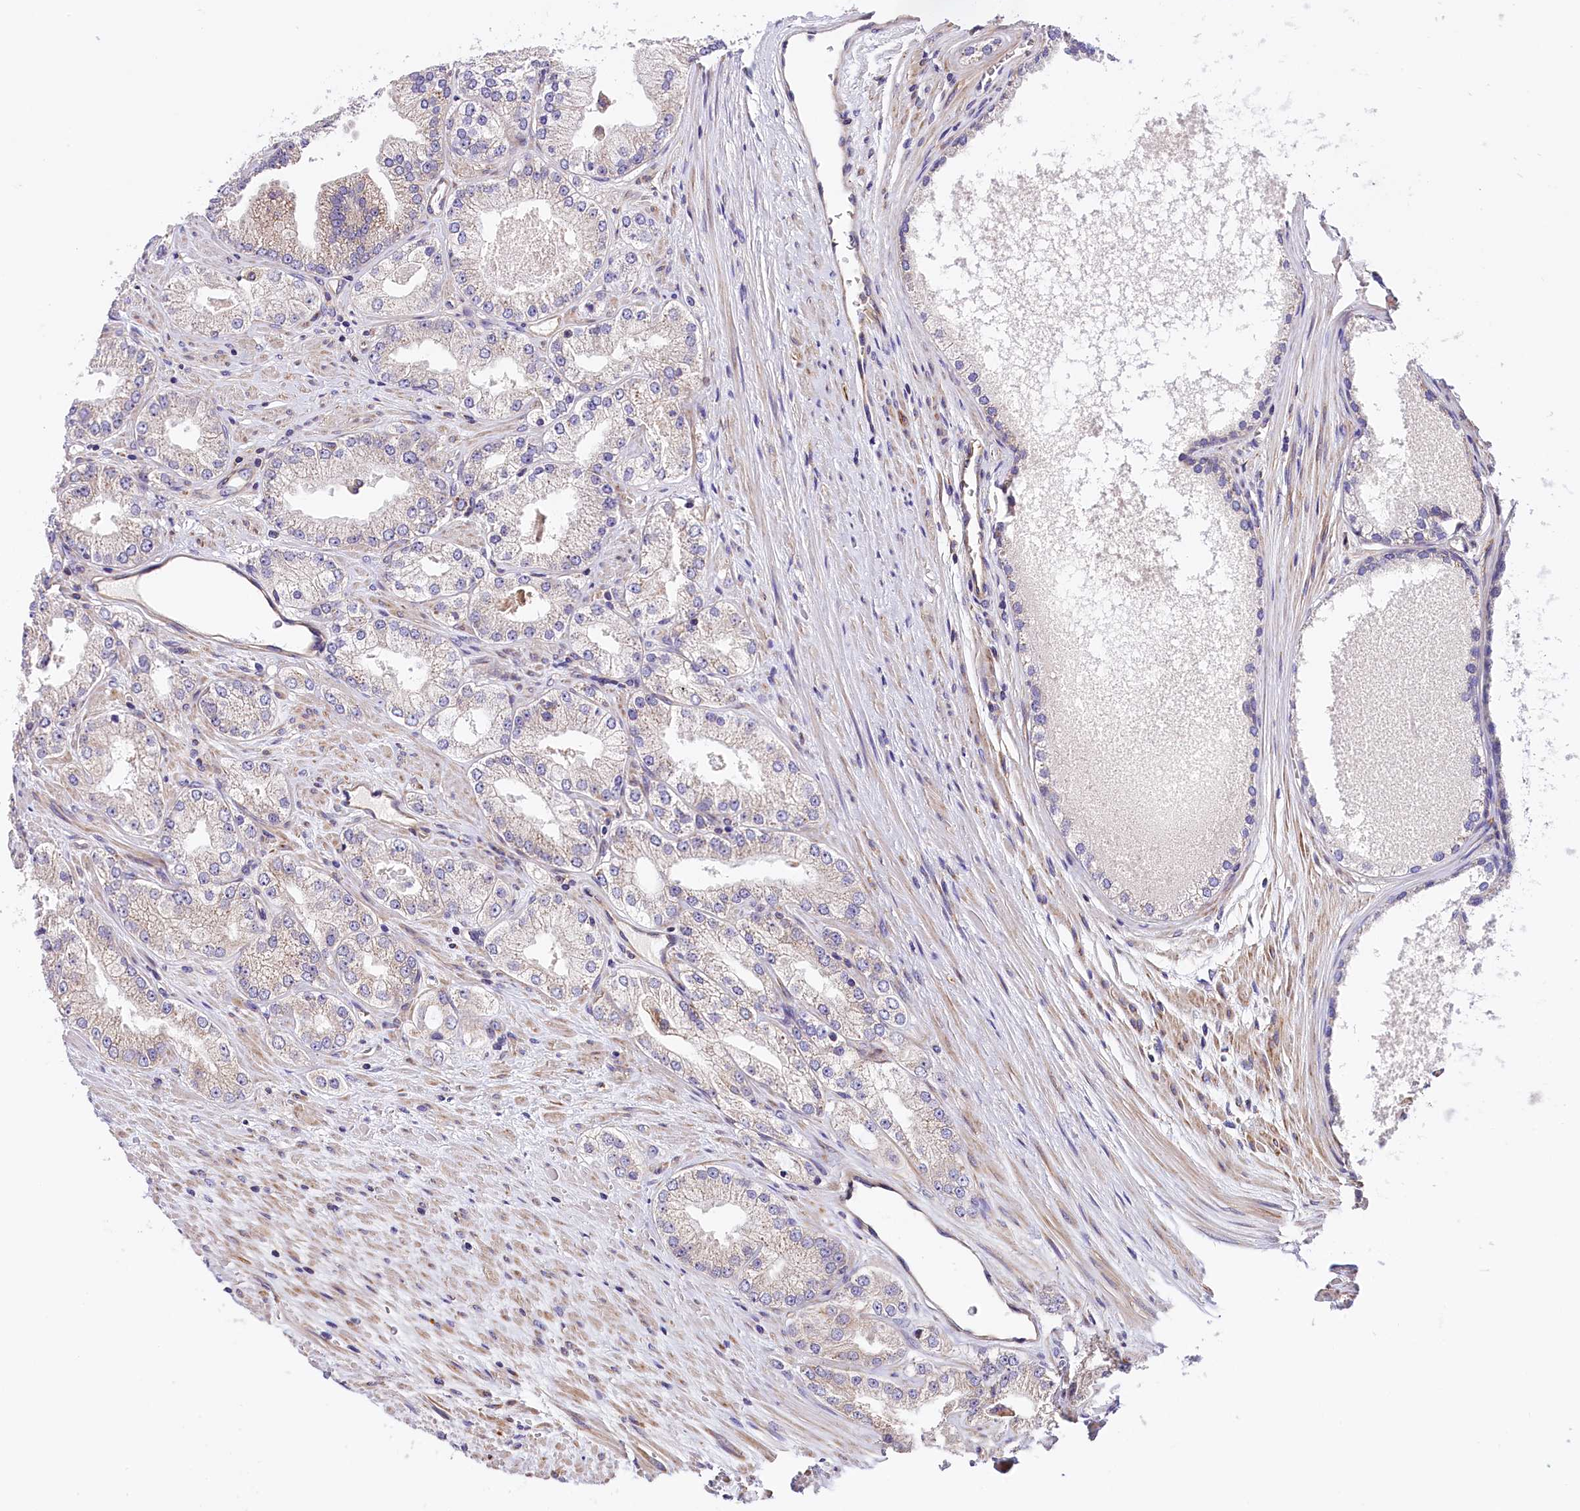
{"staining": {"intensity": "negative", "quantity": "none", "location": "none"}, "tissue": "prostate cancer", "cell_type": "Tumor cells", "image_type": "cancer", "snomed": [{"axis": "morphology", "description": "Adenocarcinoma, Low grade"}, {"axis": "topography", "description": "Prostate"}], "caption": "High magnification brightfield microscopy of prostate cancer stained with DAB (brown) and counterstained with hematoxylin (blue): tumor cells show no significant positivity.", "gene": "ARMC6", "patient": {"sex": "male", "age": 69}}